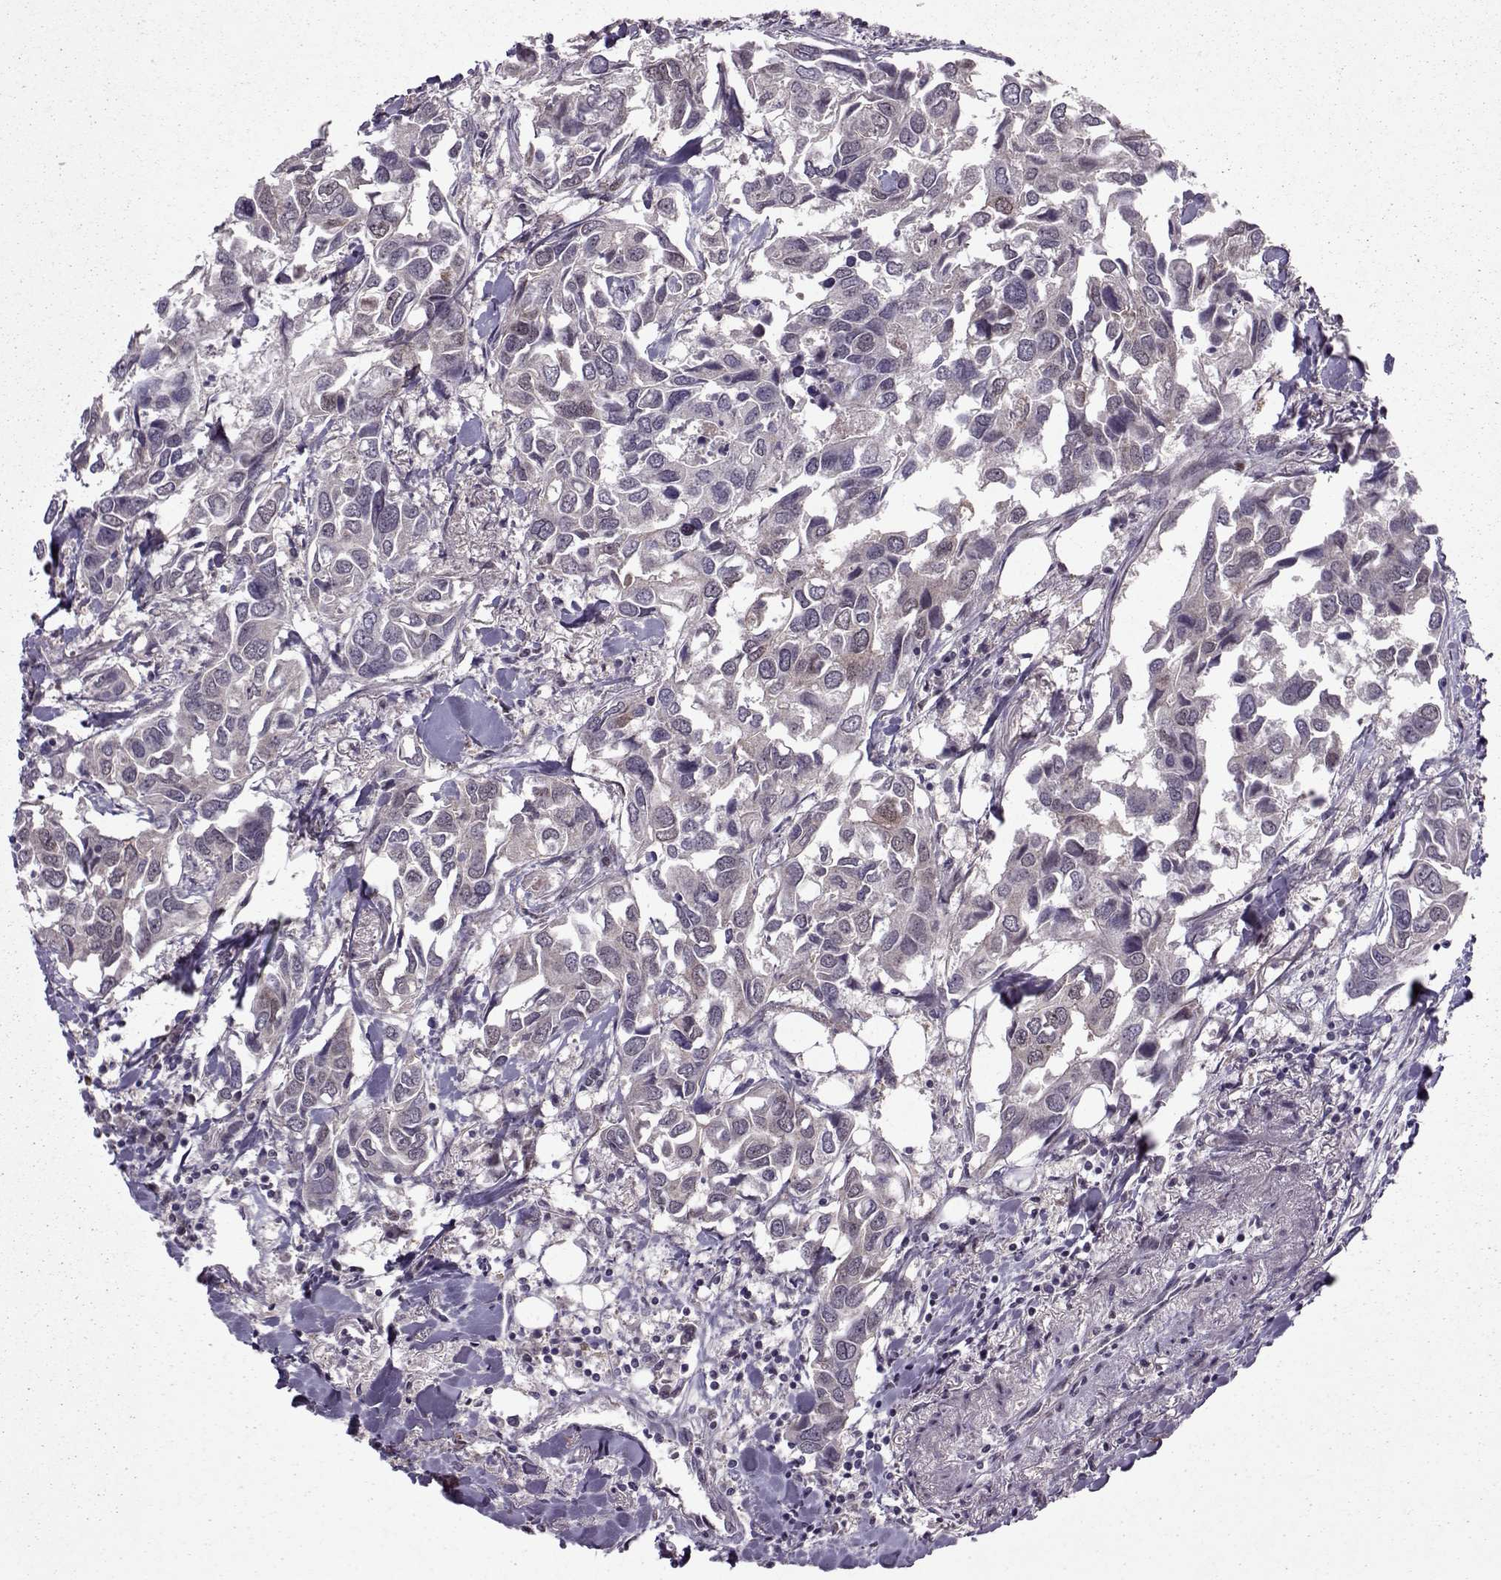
{"staining": {"intensity": "negative", "quantity": "none", "location": "none"}, "tissue": "breast cancer", "cell_type": "Tumor cells", "image_type": "cancer", "snomed": [{"axis": "morphology", "description": "Duct carcinoma"}, {"axis": "topography", "description": "Breast"}], "caption": "Tumor cells are negative for brown protein staining in breast cancer.", "gene": "CDK4", "patient": {"sex": "female", "age": 83}}